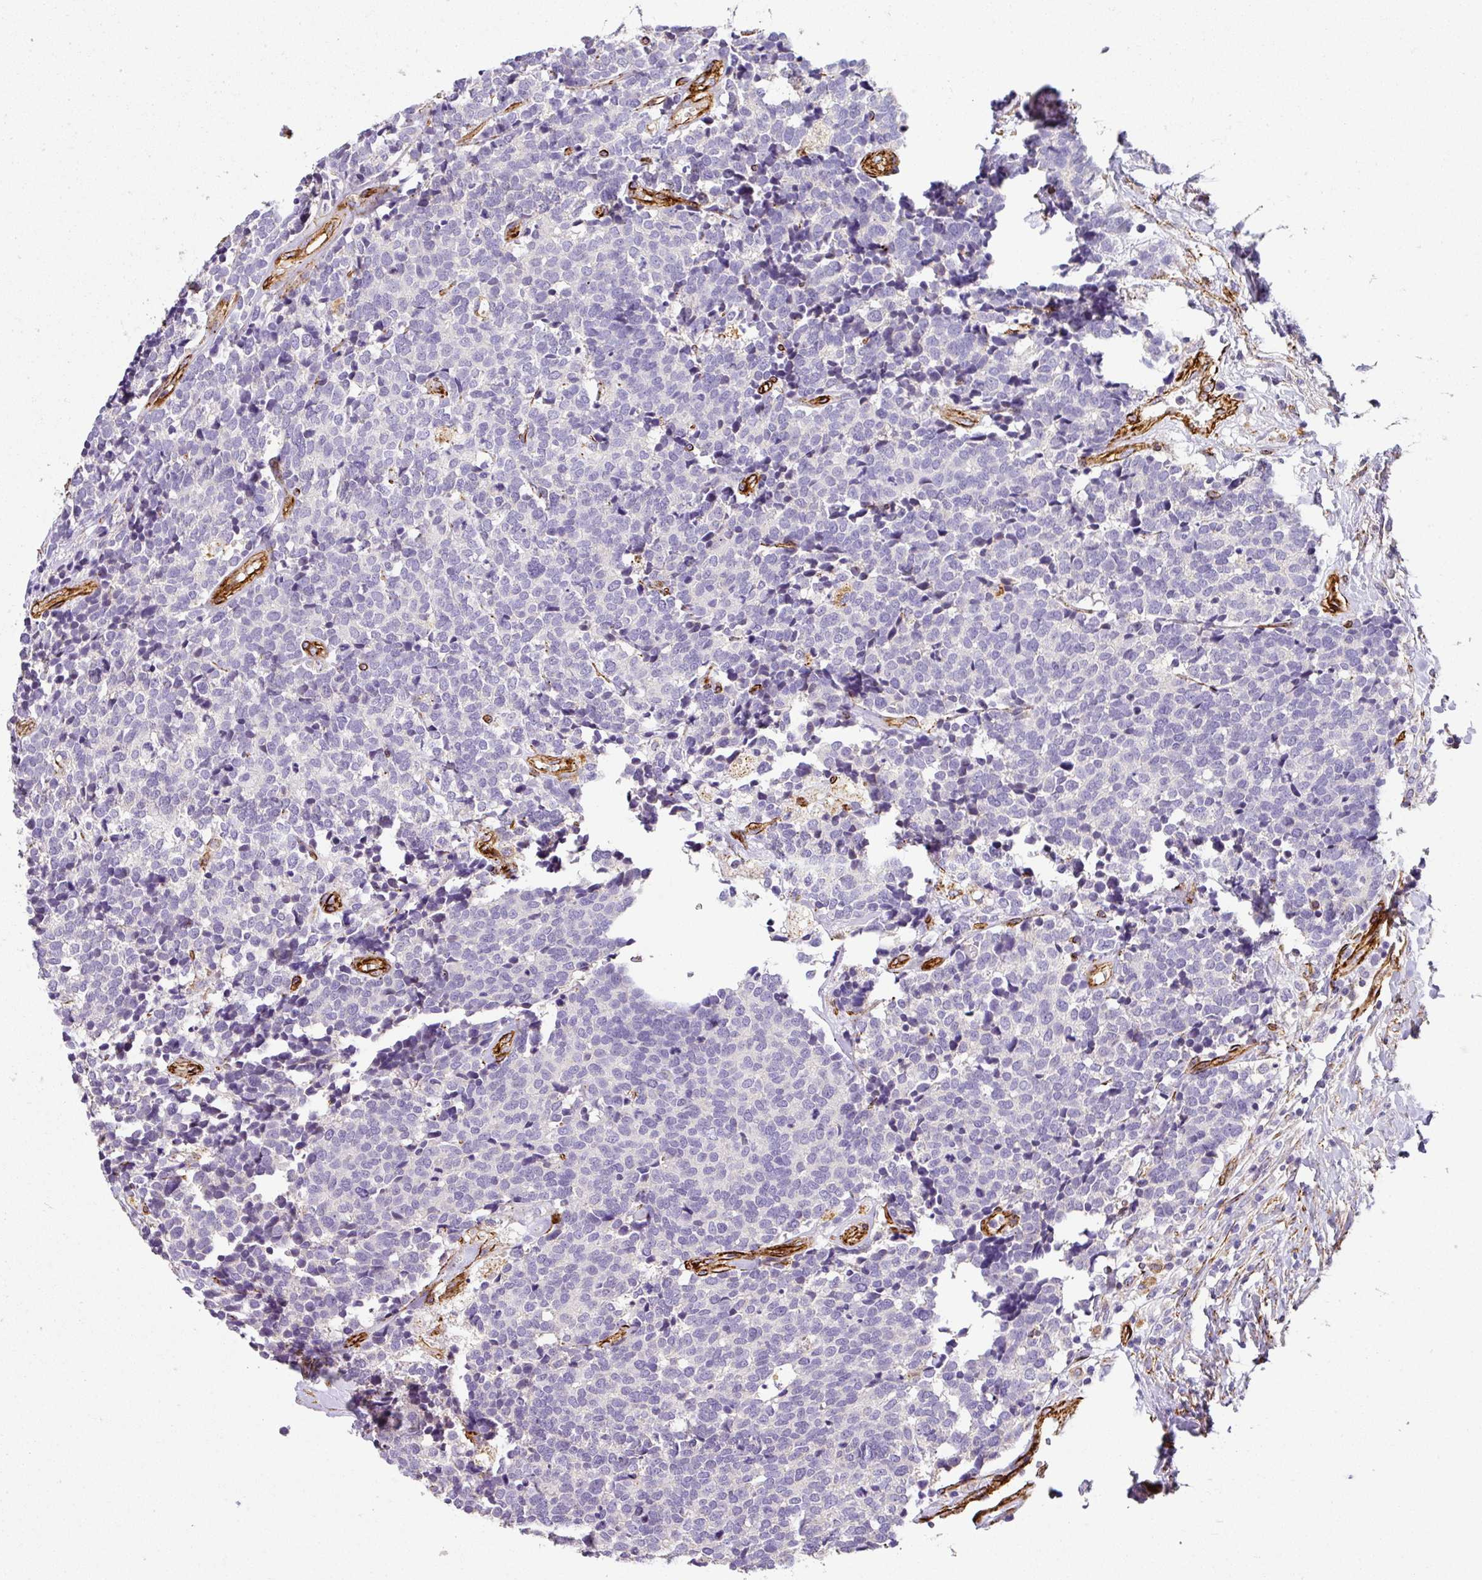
{"staining": {"intensity": "negative", "quantity": "none", "location": "none"}, "tissue": "carcinoid", "cell_type": "Tumor cells", "image_type": "cancer", "snomed": [{"axis": "morphology", "description": "Carcinoid, malignant, NOS"}, {"axis": "topography", "description": "Skin"}], "caption": "IHC photomicrograph of neoplastic tissue: human carcinoid stained with DAB (3,3'-diaminobenzidine) demonstrates no significant protein expression in tumor cells.", "gene": "SLC25A17", "patient": {"sex": "female", "age": 79}}